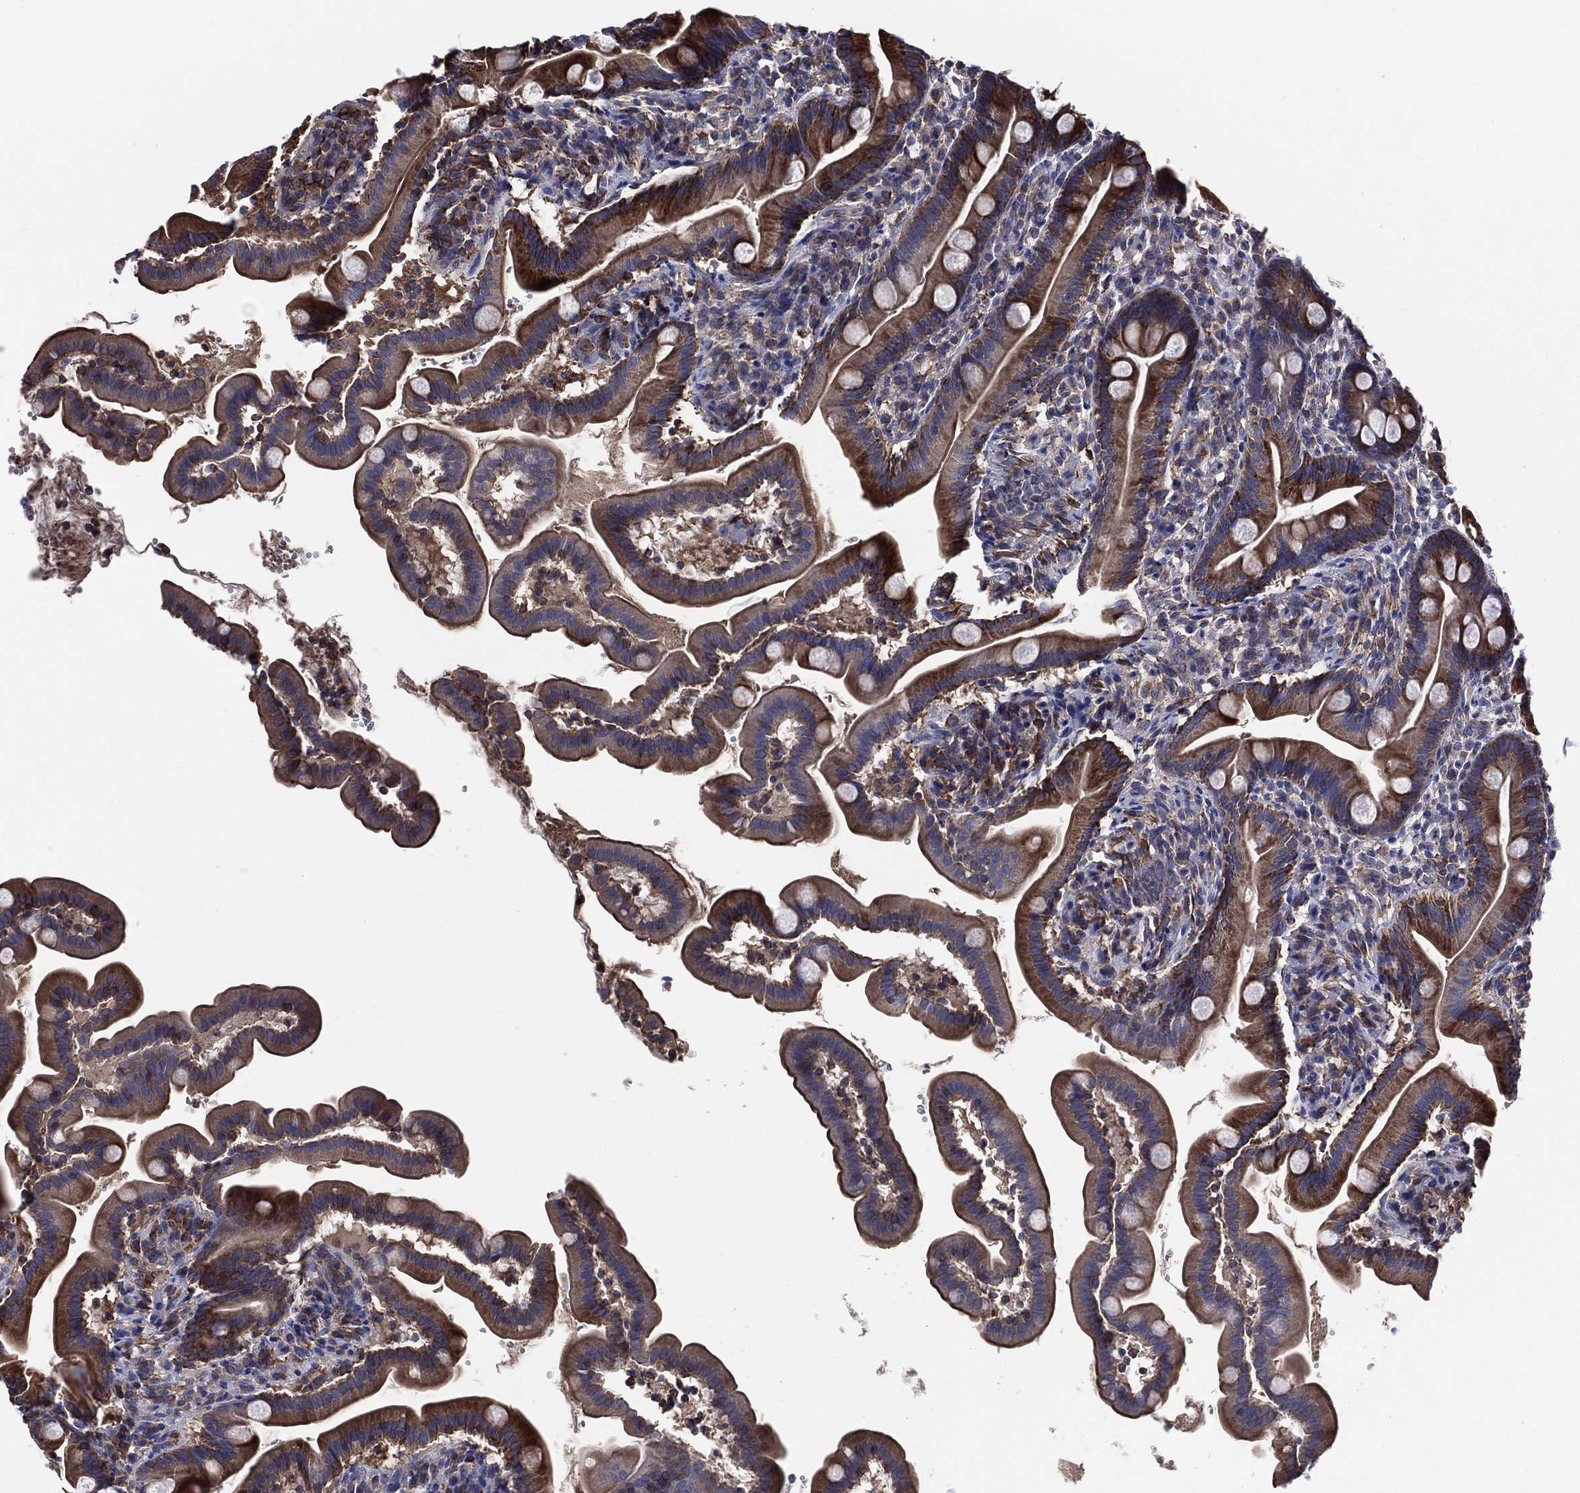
{"staining": {"intensity": "strong", "quantity": ">75%", "location": "cytoplasmic/membranous"}, "tissue": "small intestine", "cell_type": "Glandular cells", "image_type": "normal", "snomed": [{"axis": "morphology", "description": "Normal tissue, NOS"}, {"axis": "topography", "description": "Small intestine"}], "caption": "Brown immunohistochemical staining in unremarkable human small intestine displays strong cytoplasmic/membranous expression in approximately >75% of glandular cells.", "gene": "ANKRD37", "patient": {"sex": "female", "age": 44}}